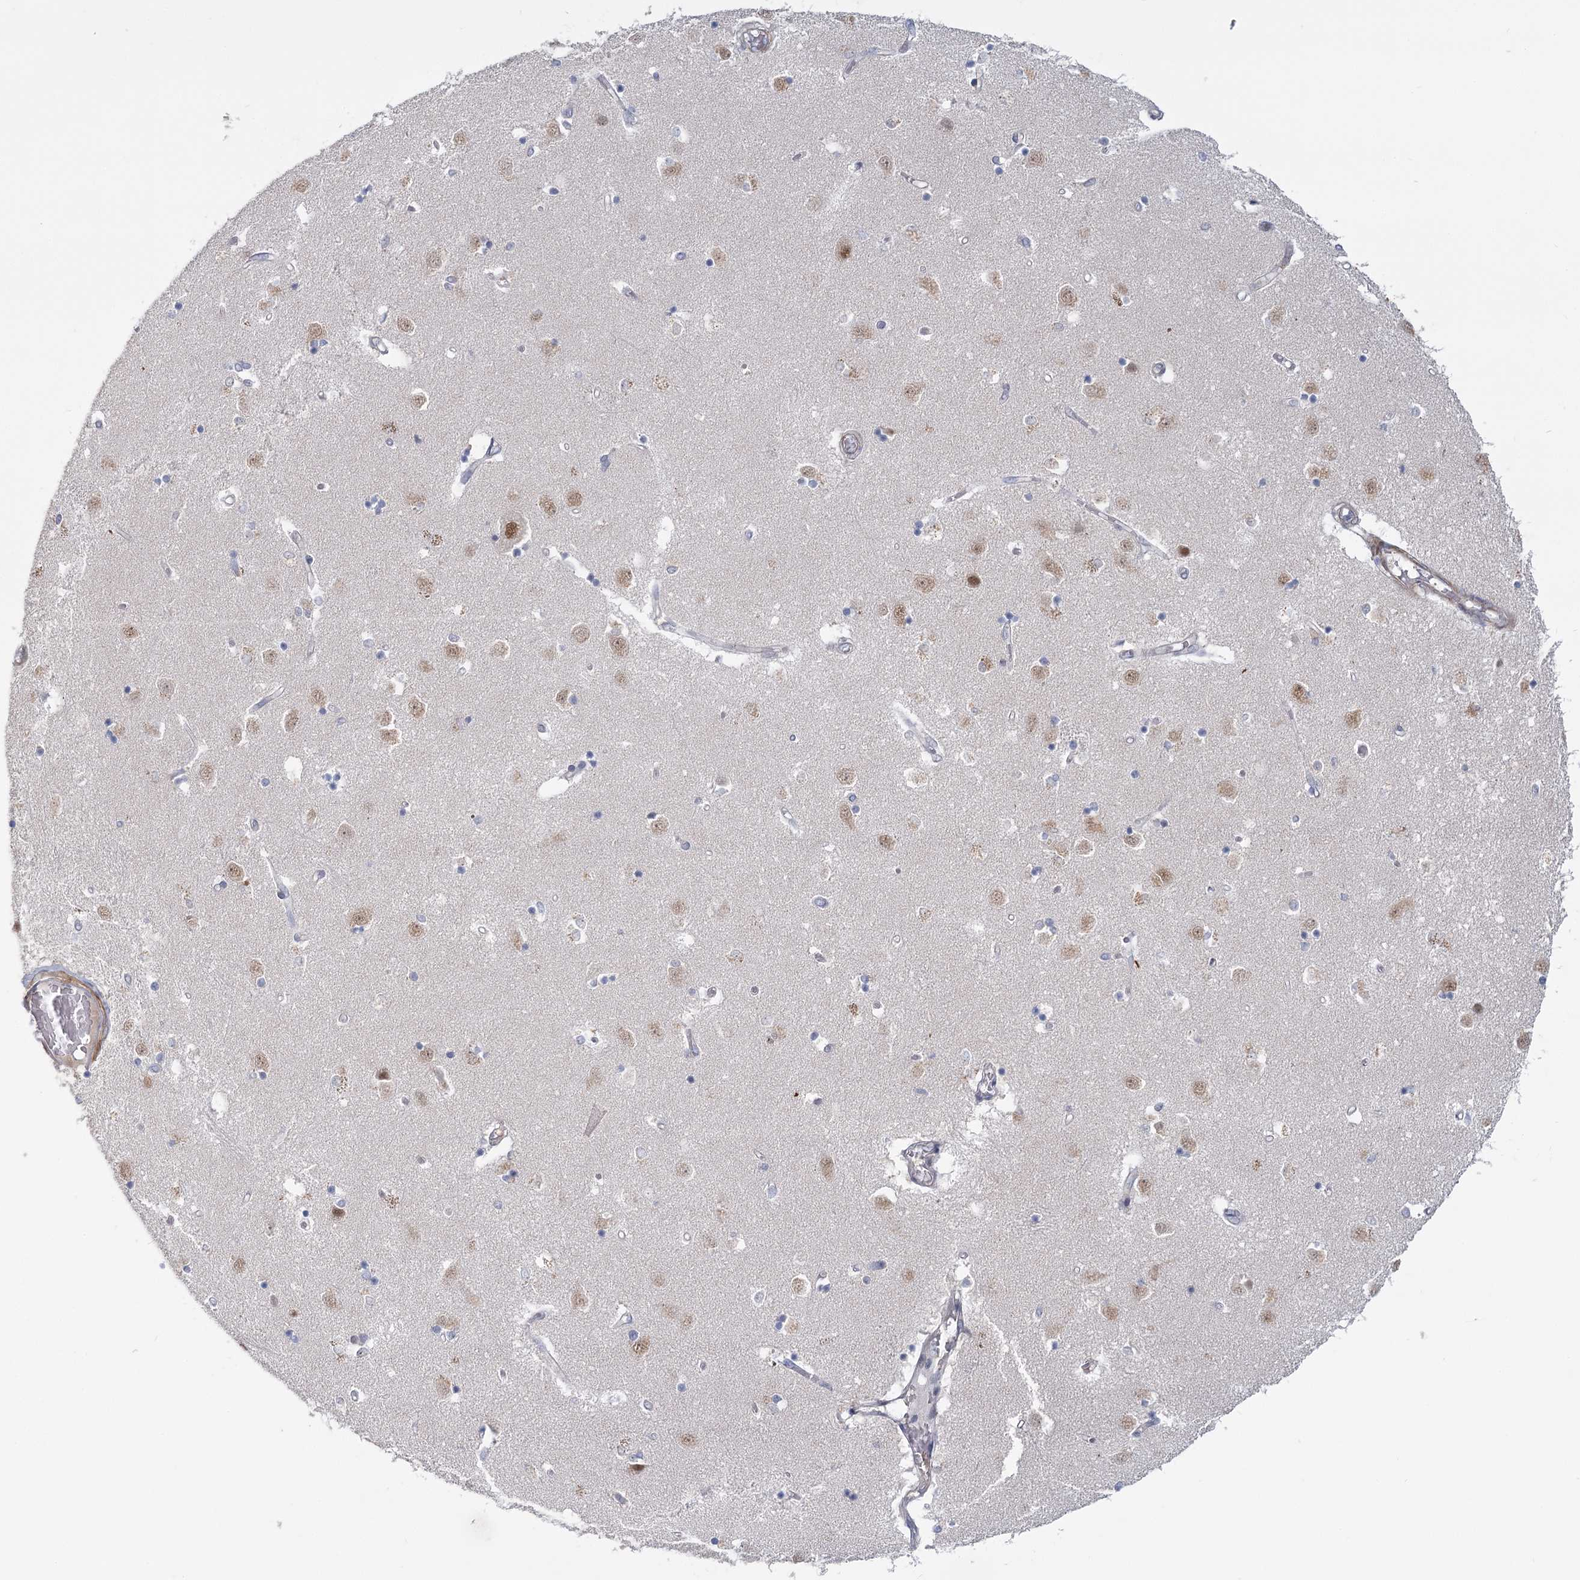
{"staining": {"intensity": "negative", "quantity": "none", "location": "none"}, "tissue": "caudate", "cell_type": "Glial cells", "image_type": "normal", "snomed": [{"axis": "morphology", "description": "Normal tissue, NOS"}, {"axis": "topography", "description": "Lateral ventricle wall"}], "caption": "This is an IHC photomicrograph of benign human caudate. There is no positivity in glial cells.", "gene": "USP11", "patient": {"sex": "male", "age": 45}}